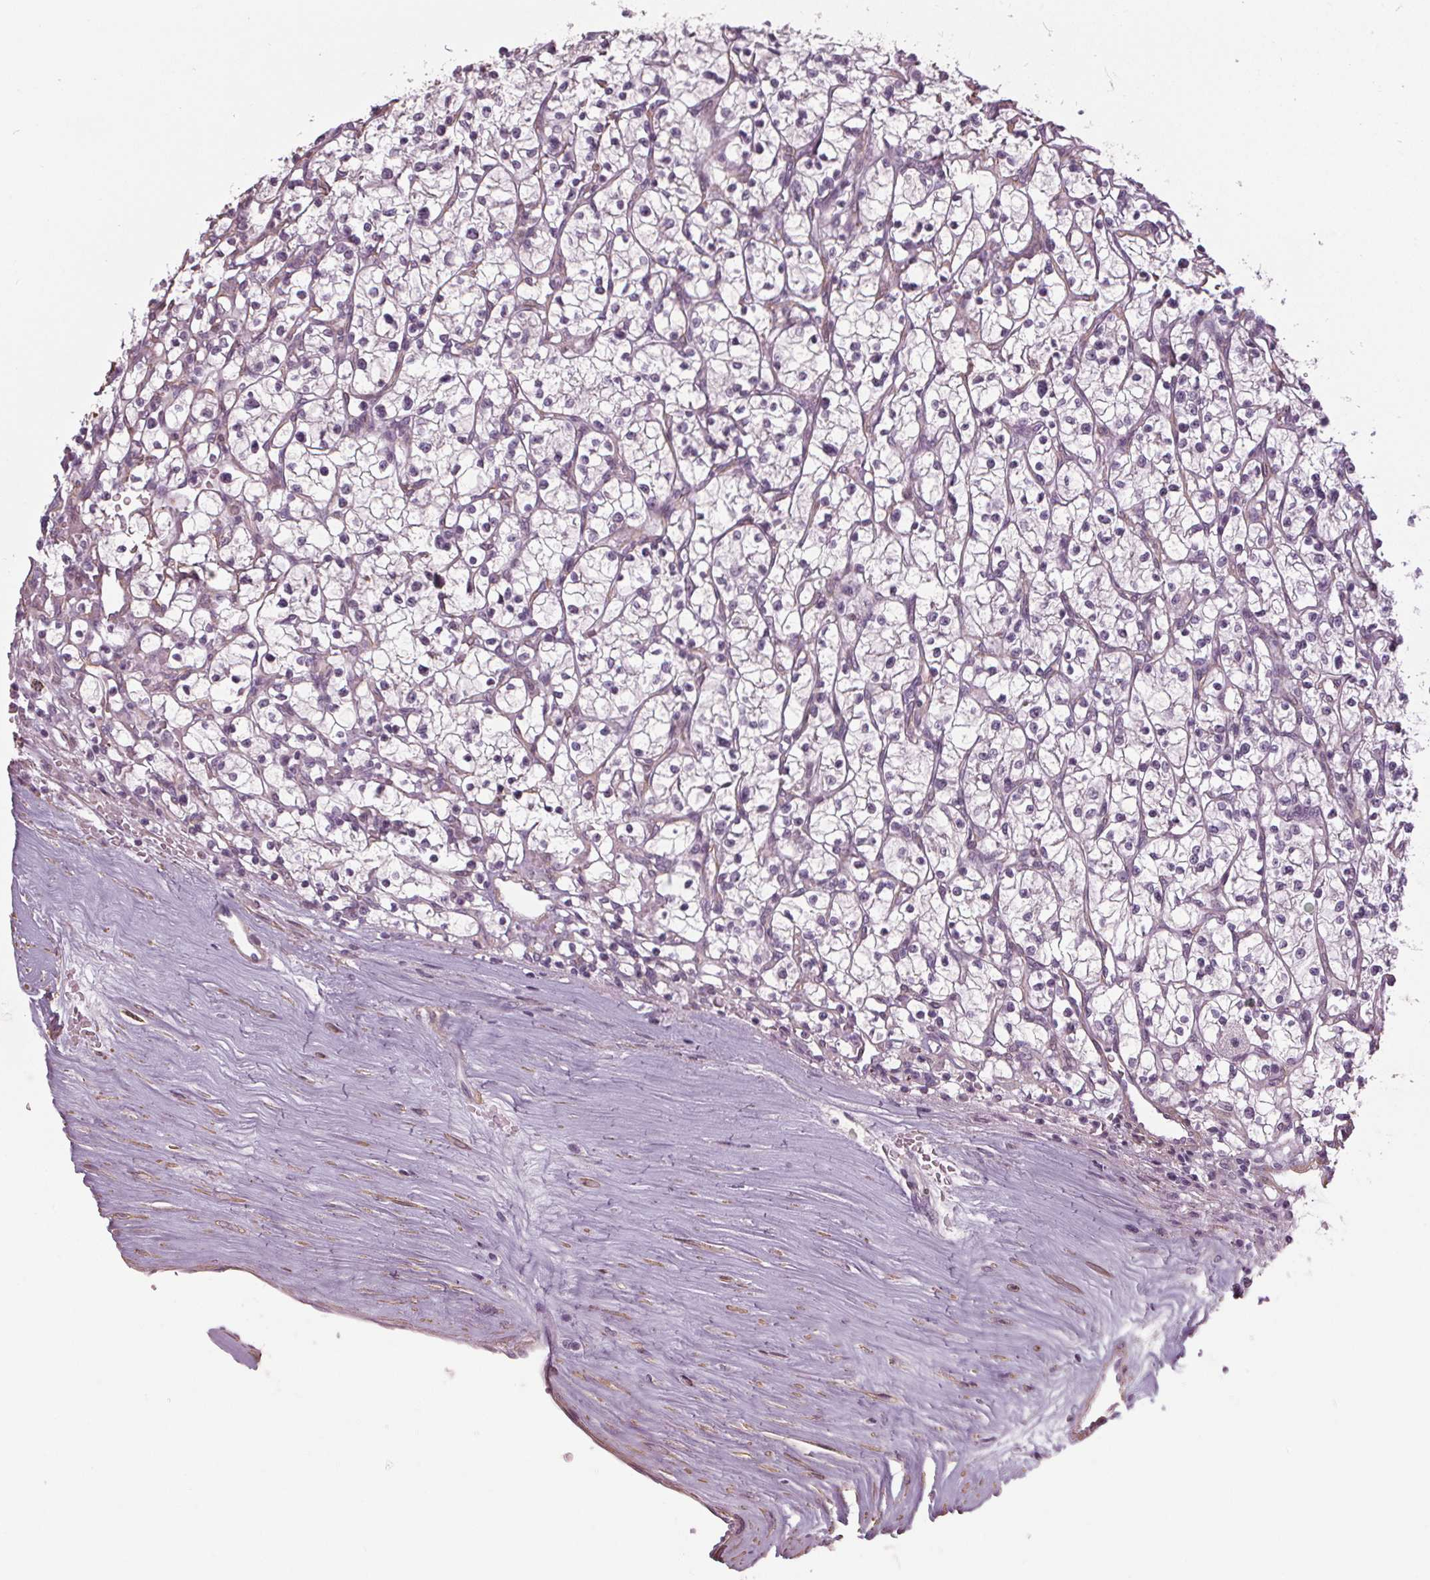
{"staining": {"intensity": "negative", "quantity": "none", "location": "none"}, "tissue": "renal cancer", "cell_type": "Tumor cells", "image_type": "cancer", "snomed": [{"axis": "morphology", "description": "Adenocarcinoma, NOS"}, {"axis": "topography", "description": "Kidney"}], "caption": "A histopathology image of human renal adenocarcinoma is negative for staining in tumor cells.", "gene": "PKP1", "patient": {"sex": "female", "age": 64}}